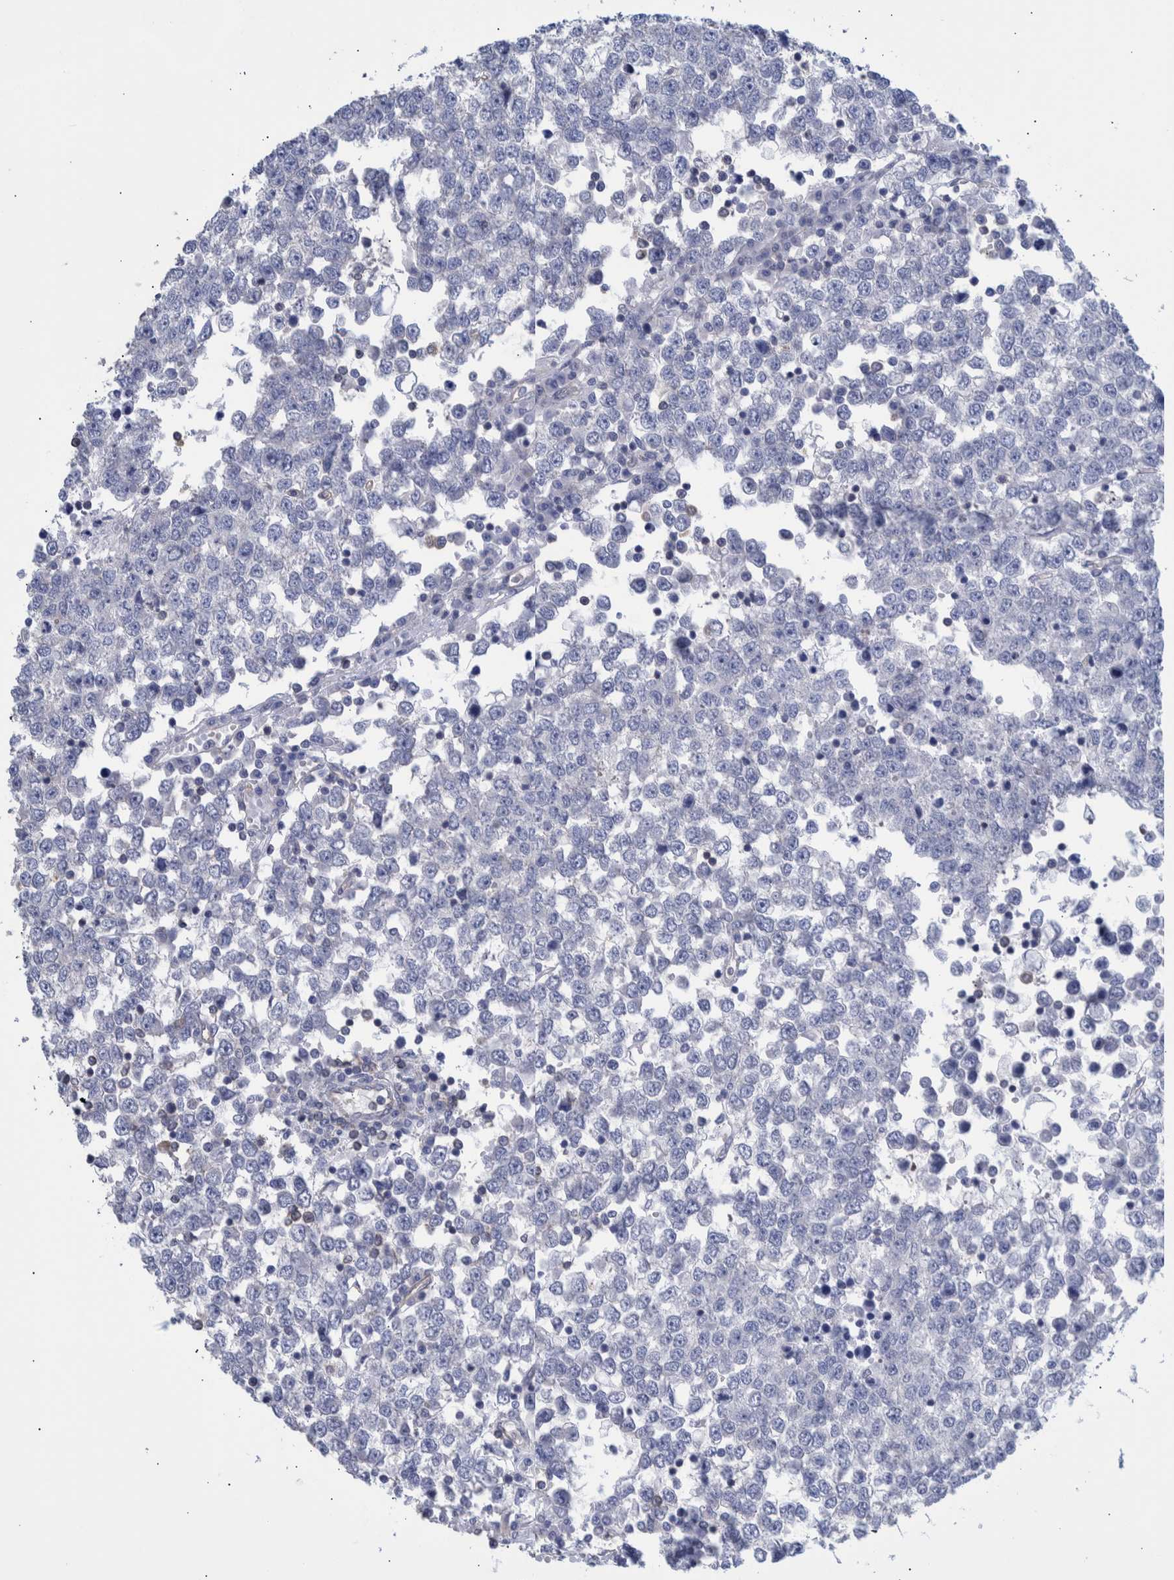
{"staining": {"intensity": "negative", "quantity": "none", "location": "none"}, "tissue": "testis cancer", "cell_type": "Tumor cells", "image_type": "cancer", "snomed": [{"axis": "morphology", "description": "Seminoma, NOS"}, {"axis": "topography", "description": "Testis"}], "caption": "Testis cancer stained for a protein using immunohistochemistry (IHC) exhibits no staining tumor cells.", "gene": "PPP3CC", "patient": {"sex": "male", "age": 65}}